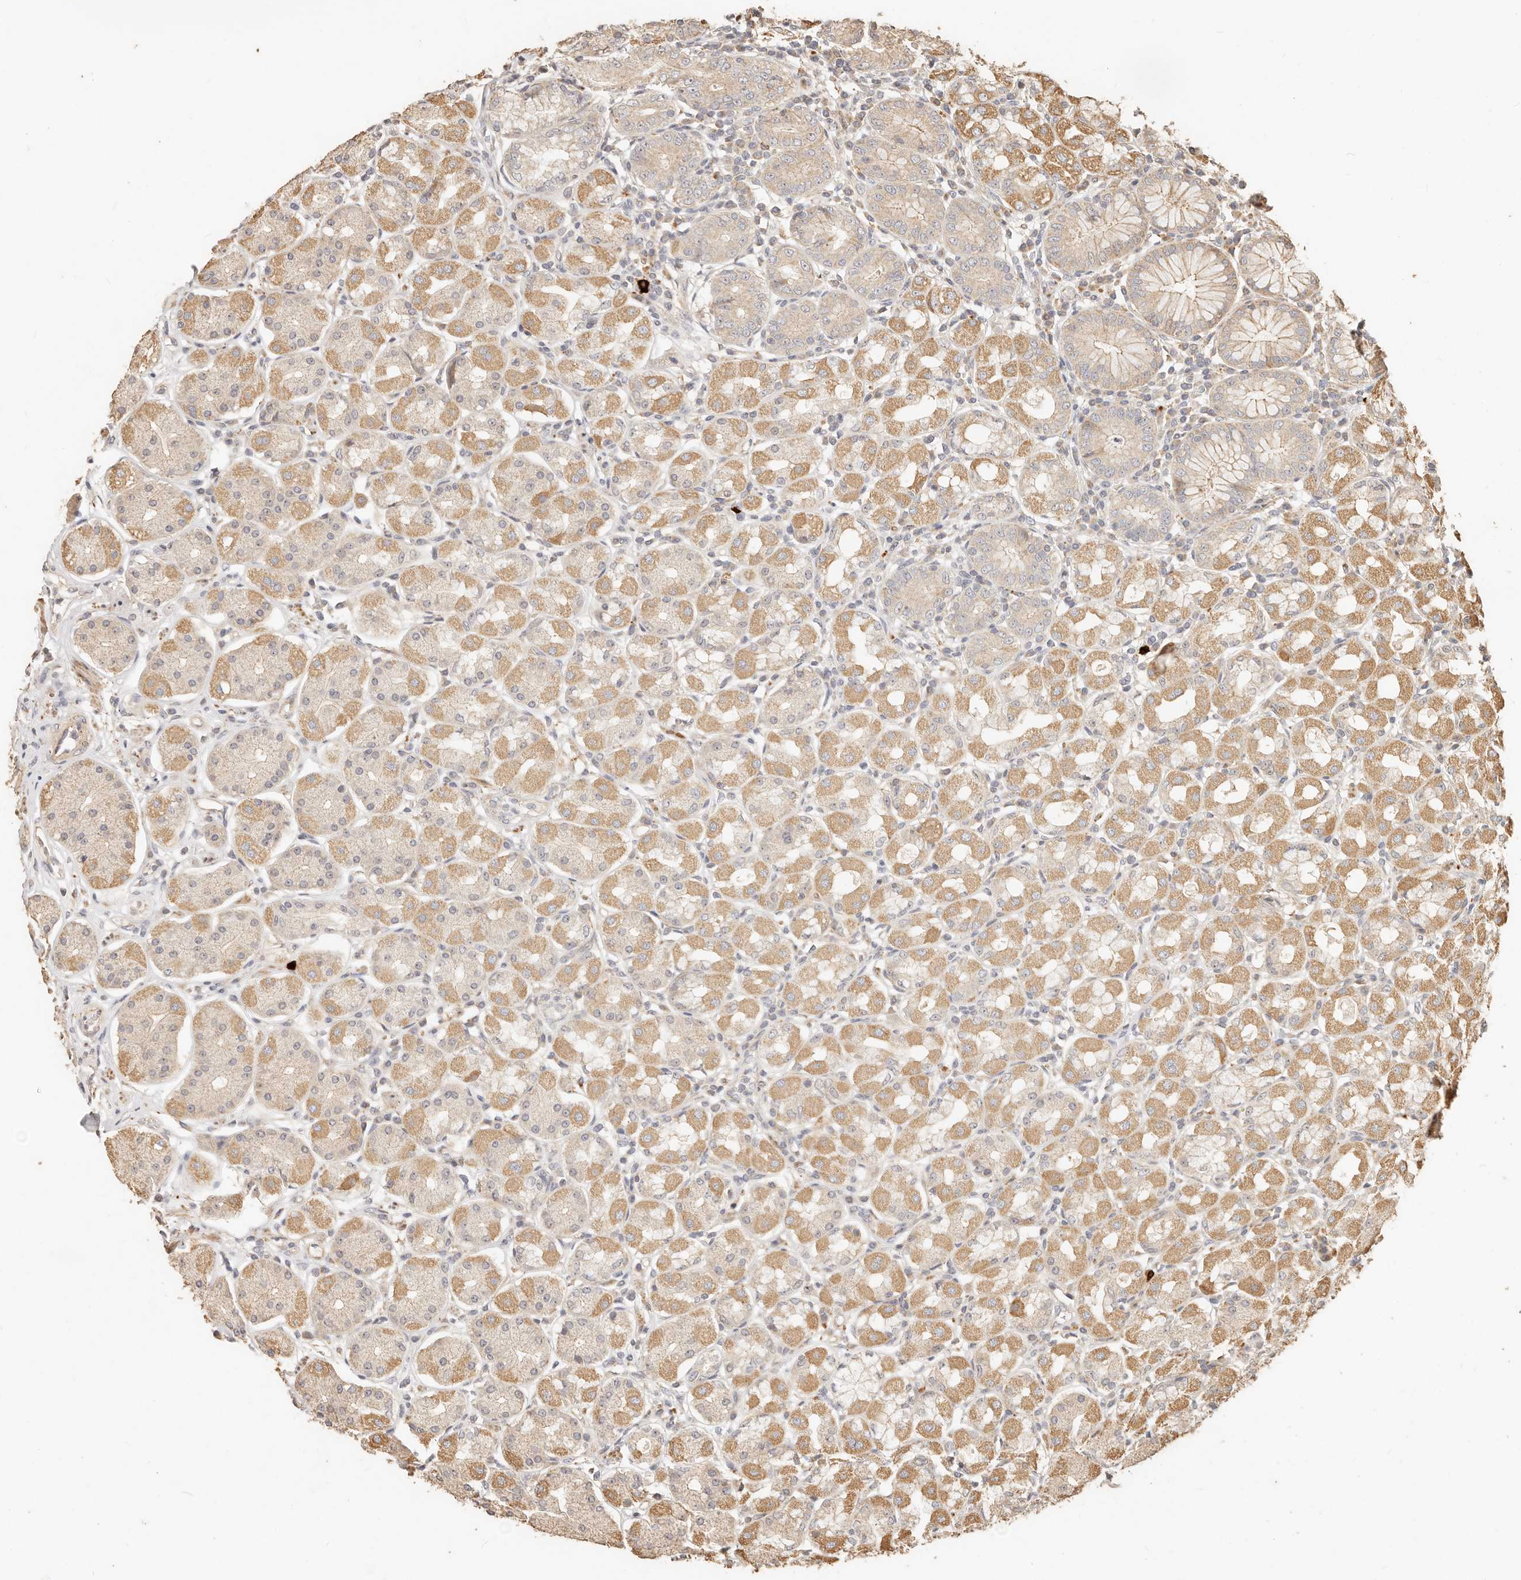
{"staining": {"intensity": "moderate", "quantity": "25%-75%", "location": "cytoplasmic/membranous"}, "tissue": "stomach", "cell_type": "Glandular cells", "image_type": "normal", "snomed": [{"axis": "morphology", "description": "Normal tissue, NOS"}, {"axis": "topography", "description": "Stomach"}, {"axis": "topography", "description": "Stomach, lower"}], "caption": "Stomach stained with a brown dye displays moderate cytoplasmic/membranous positive staining in about 25%-75% of glandular cells.", "gene": "PTPN22", "patient": {"sex": "female", "age": 56}}